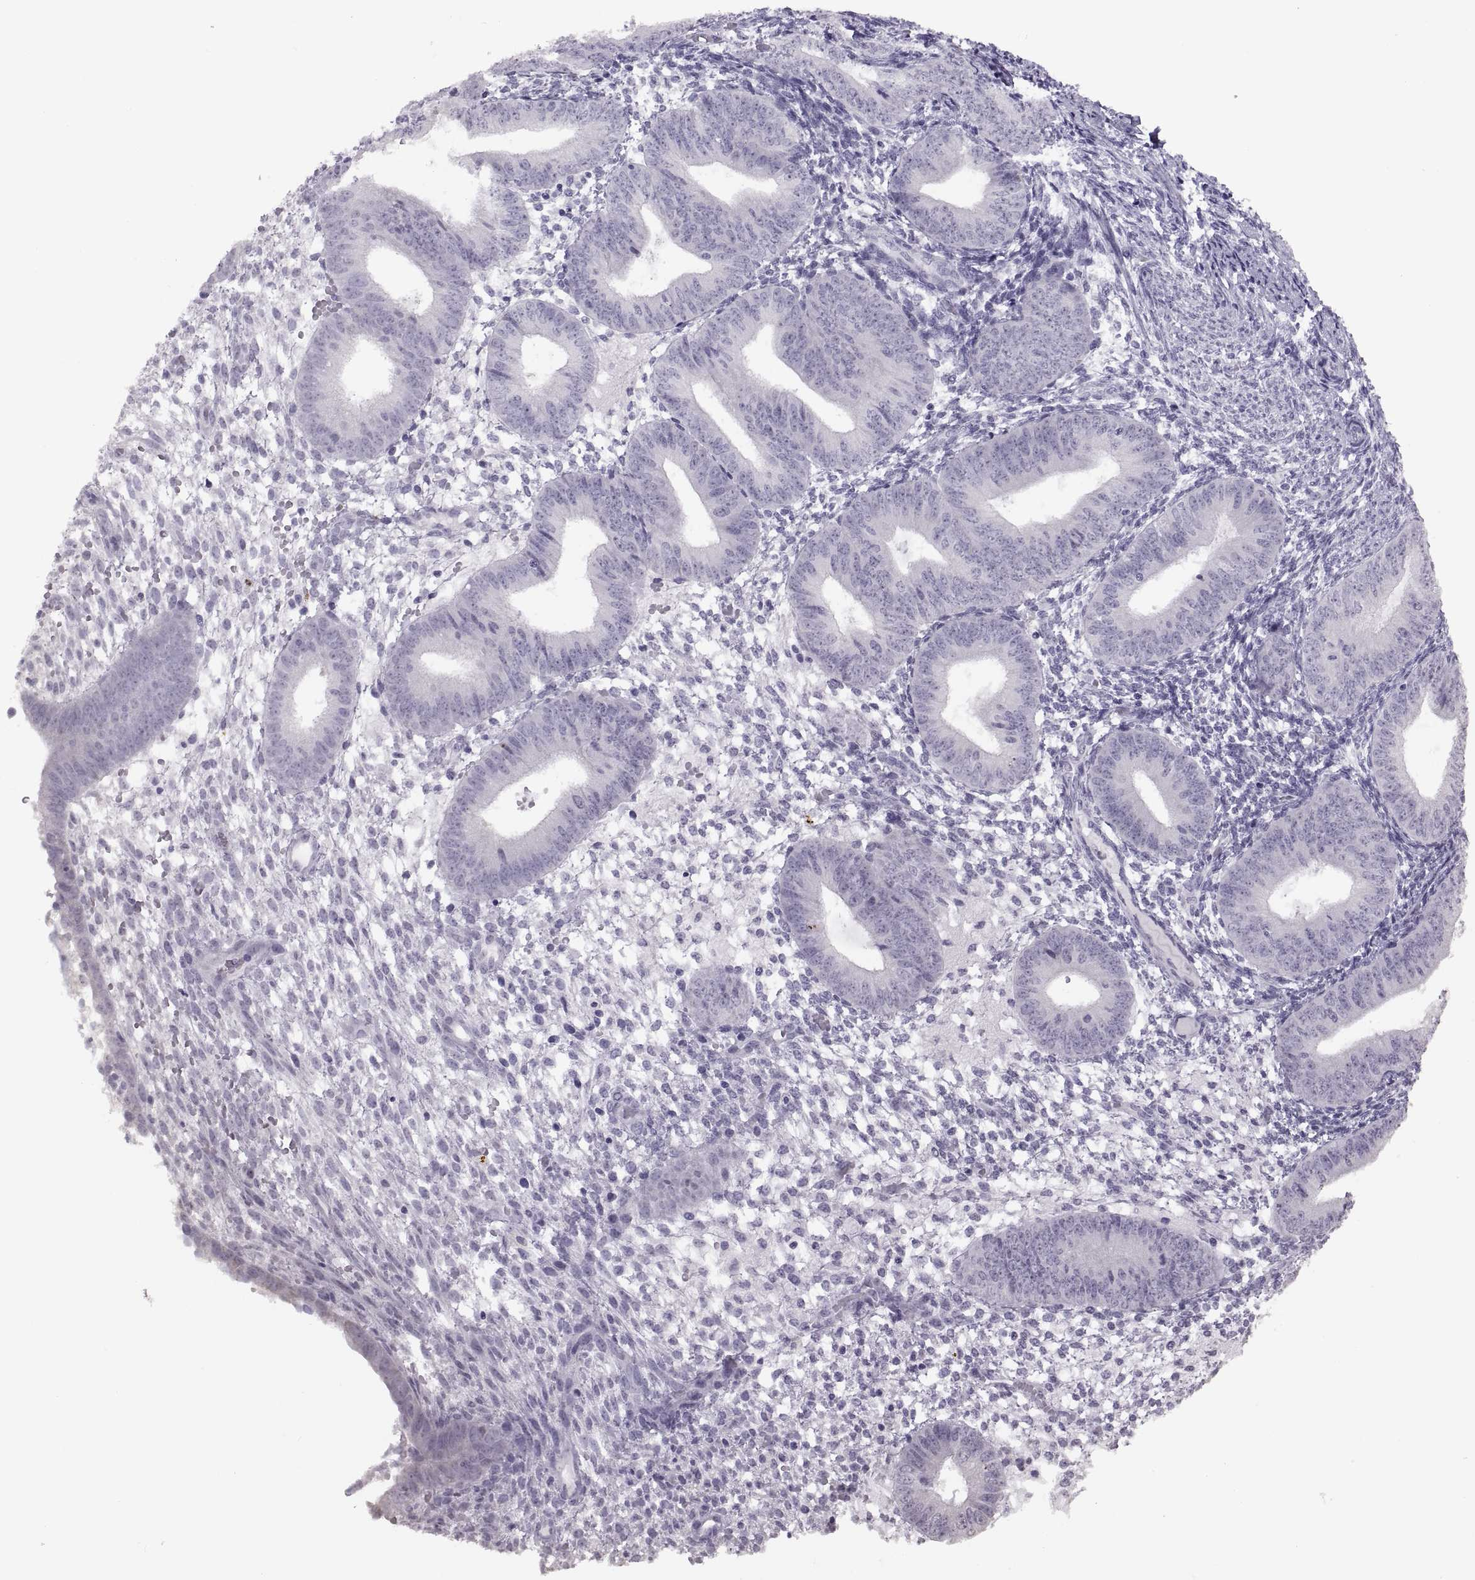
{"staining": {"intensity": "negative", "quantity": "none", "location": "none"}, "tissue": "endometrium", "cell_type": "Cells in endometrial stroma", "image_type": "normal", "snomed": [{"axis": "morphology", "description": "Normal tissue, NOS"}, {"axis": "topography", "description": "Endometrium"}], "caption": "High power microscopy image of an immunohistochemistry photomicrograph of unremarkable endometrium, revealing no significant positivity in cells in endometrial stroma.", "gene": "ASIC2", "patient": {"sex": "female", "age": 39}}